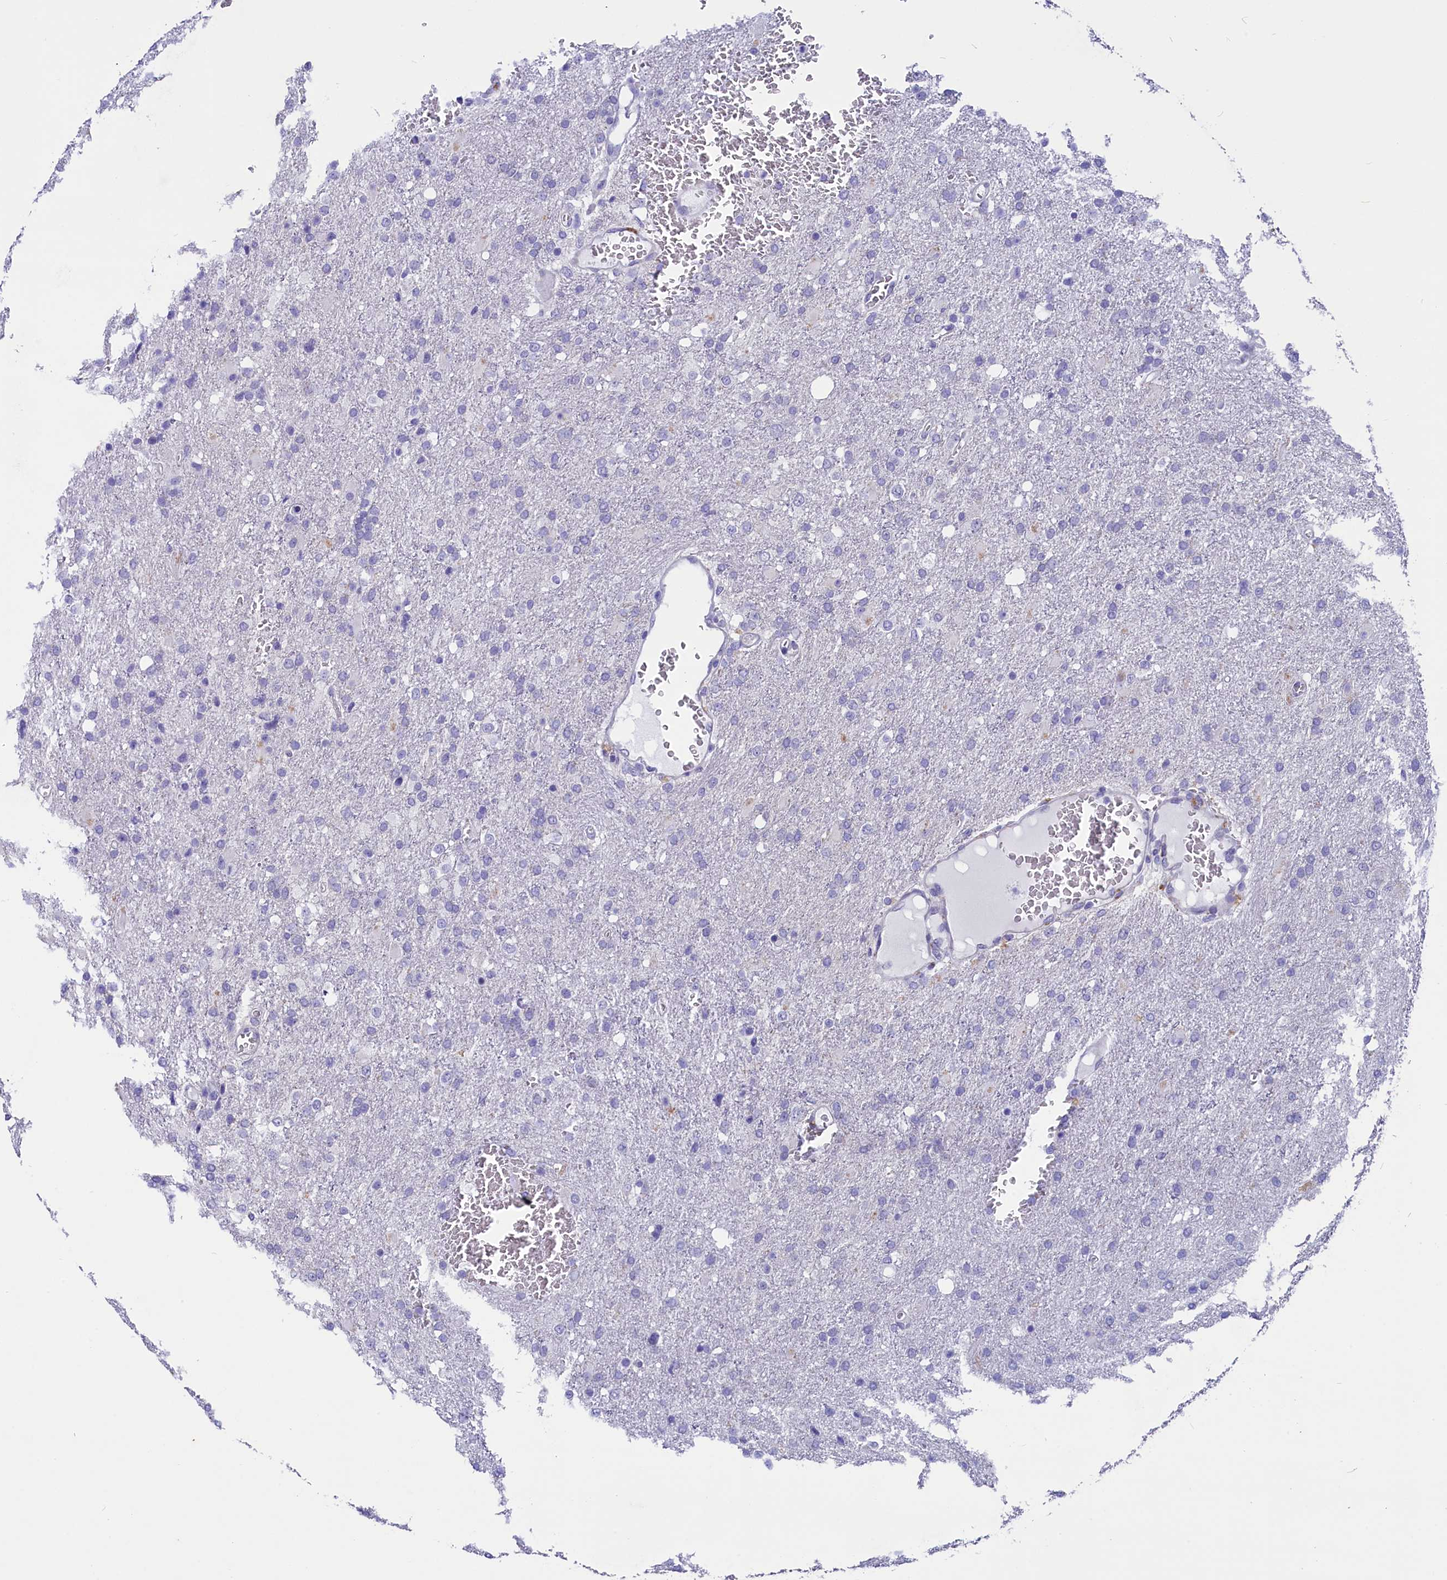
{"staining": {"intensity": "negative", "quantity": "none", "location": "none"}, "tissue": "glioma", "cell_type": "Tumor cells", "image_type": "cancer", "snomed": [{"axis": "morphology", "description": "Glioma, malignant, High grade"}, {"axis": "topography", "description": "Brain"}], "caption": "High magnification brightfield microscopy of high-grade glioma (malignant) stained with DAB (3,3'-diaminobenzidine) (brown) and counterstained with hematoxylin (blue): tumor cells show no significant staining.", "gene": "SCD5", "patient": {"sex": "female", "age": 74}}